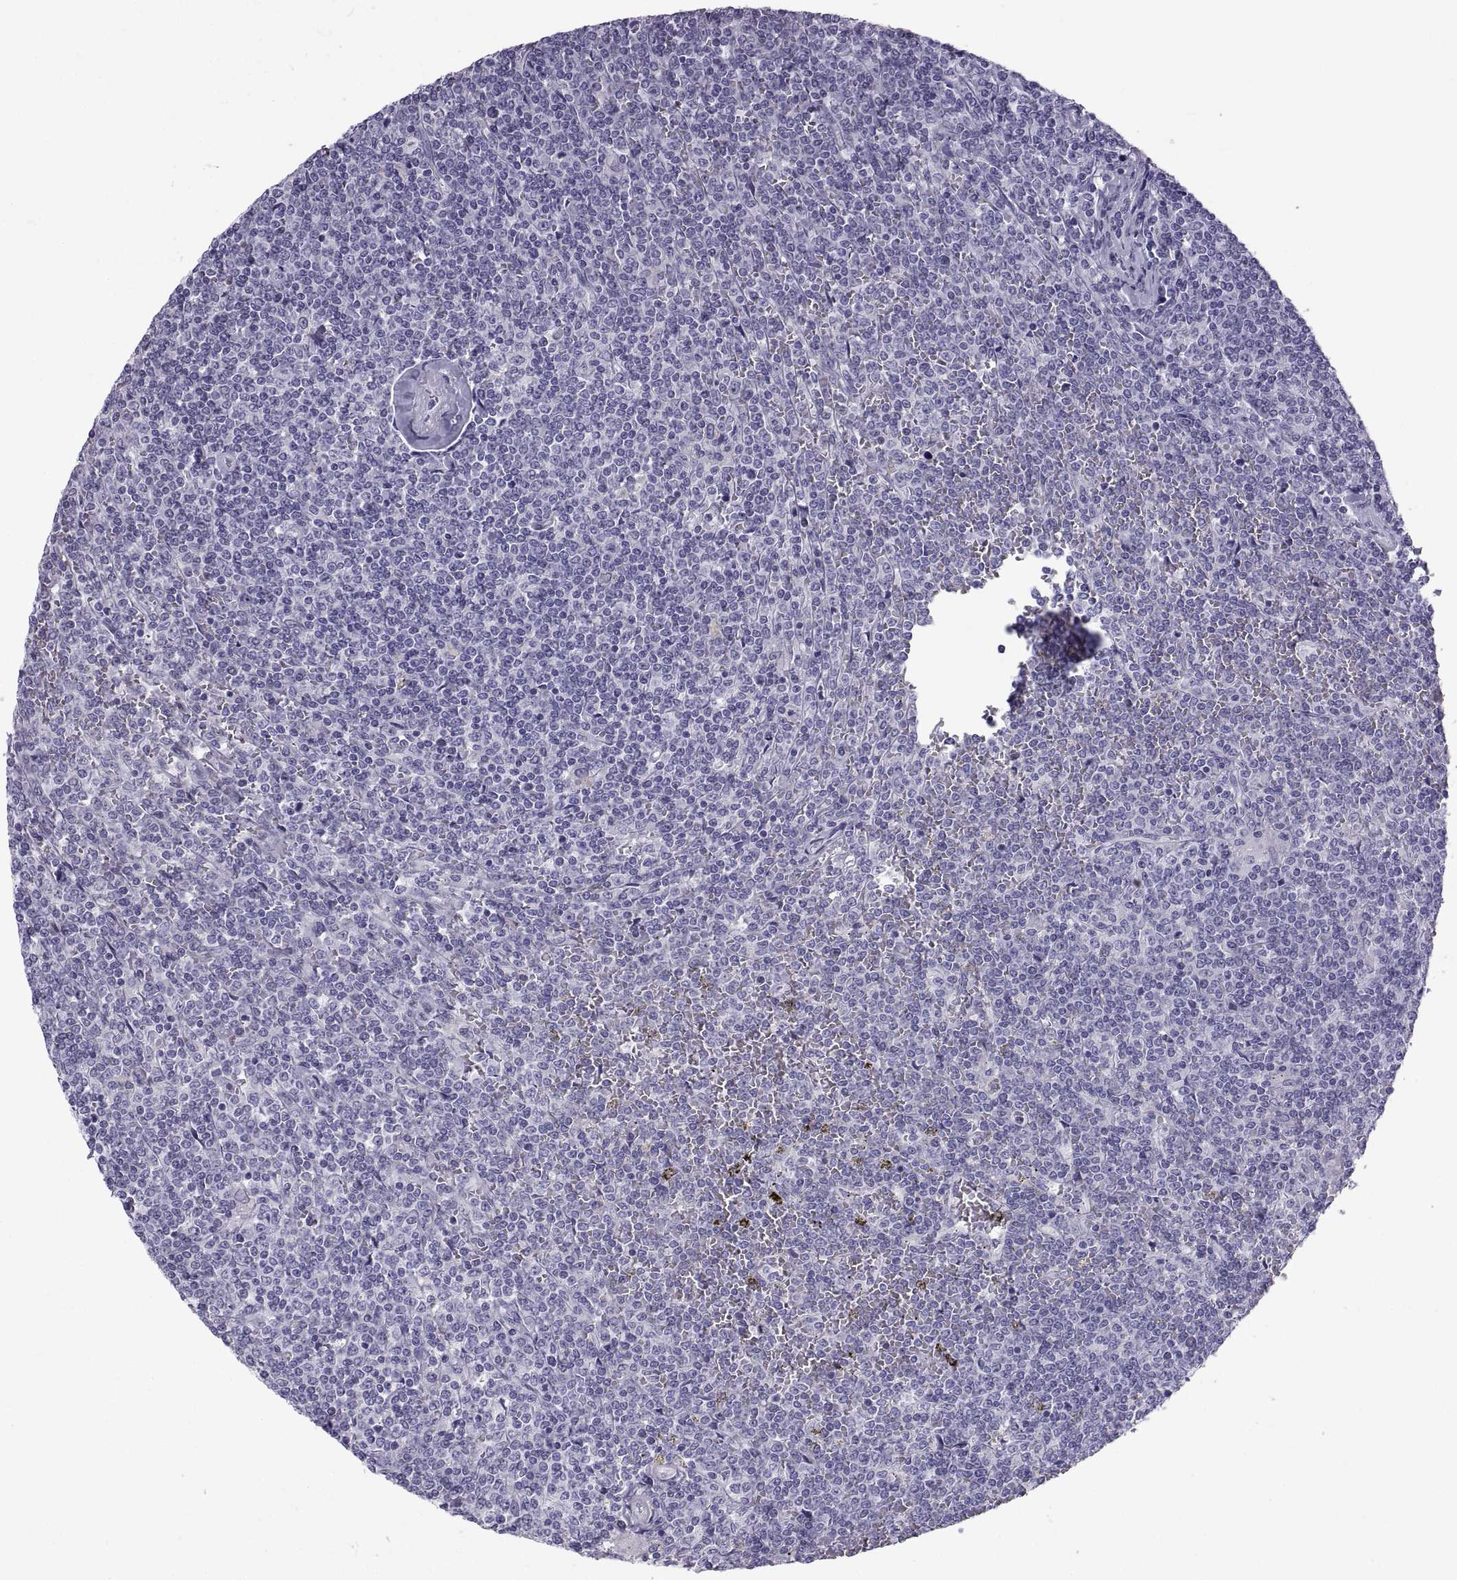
{"staining": {"intensity": "negative", "quantity": "none", "location": "none"}, "tissue": "lymphoma", "cell_type": "Tumor cells", "image_type": "cancer", "snomed": [{"axis": "morphology", "description": "Malignant lymphoma, non-Hodgkin's type, Low grade"}, {"axis": "topography", "description": "Spleen"}], "caption": "The photomicrograph demonstrates no significant expression in tumor cells of malignant lymphoma, non-Hodgkin's type (low-grade). (Stains: DAB immunohistochemistry with hematoxylin counter stain, Microscopy: brightfield microscopy at high magnification).", "gene": "PCSK1N", "patient": {"sex": "female", "age": 19}}